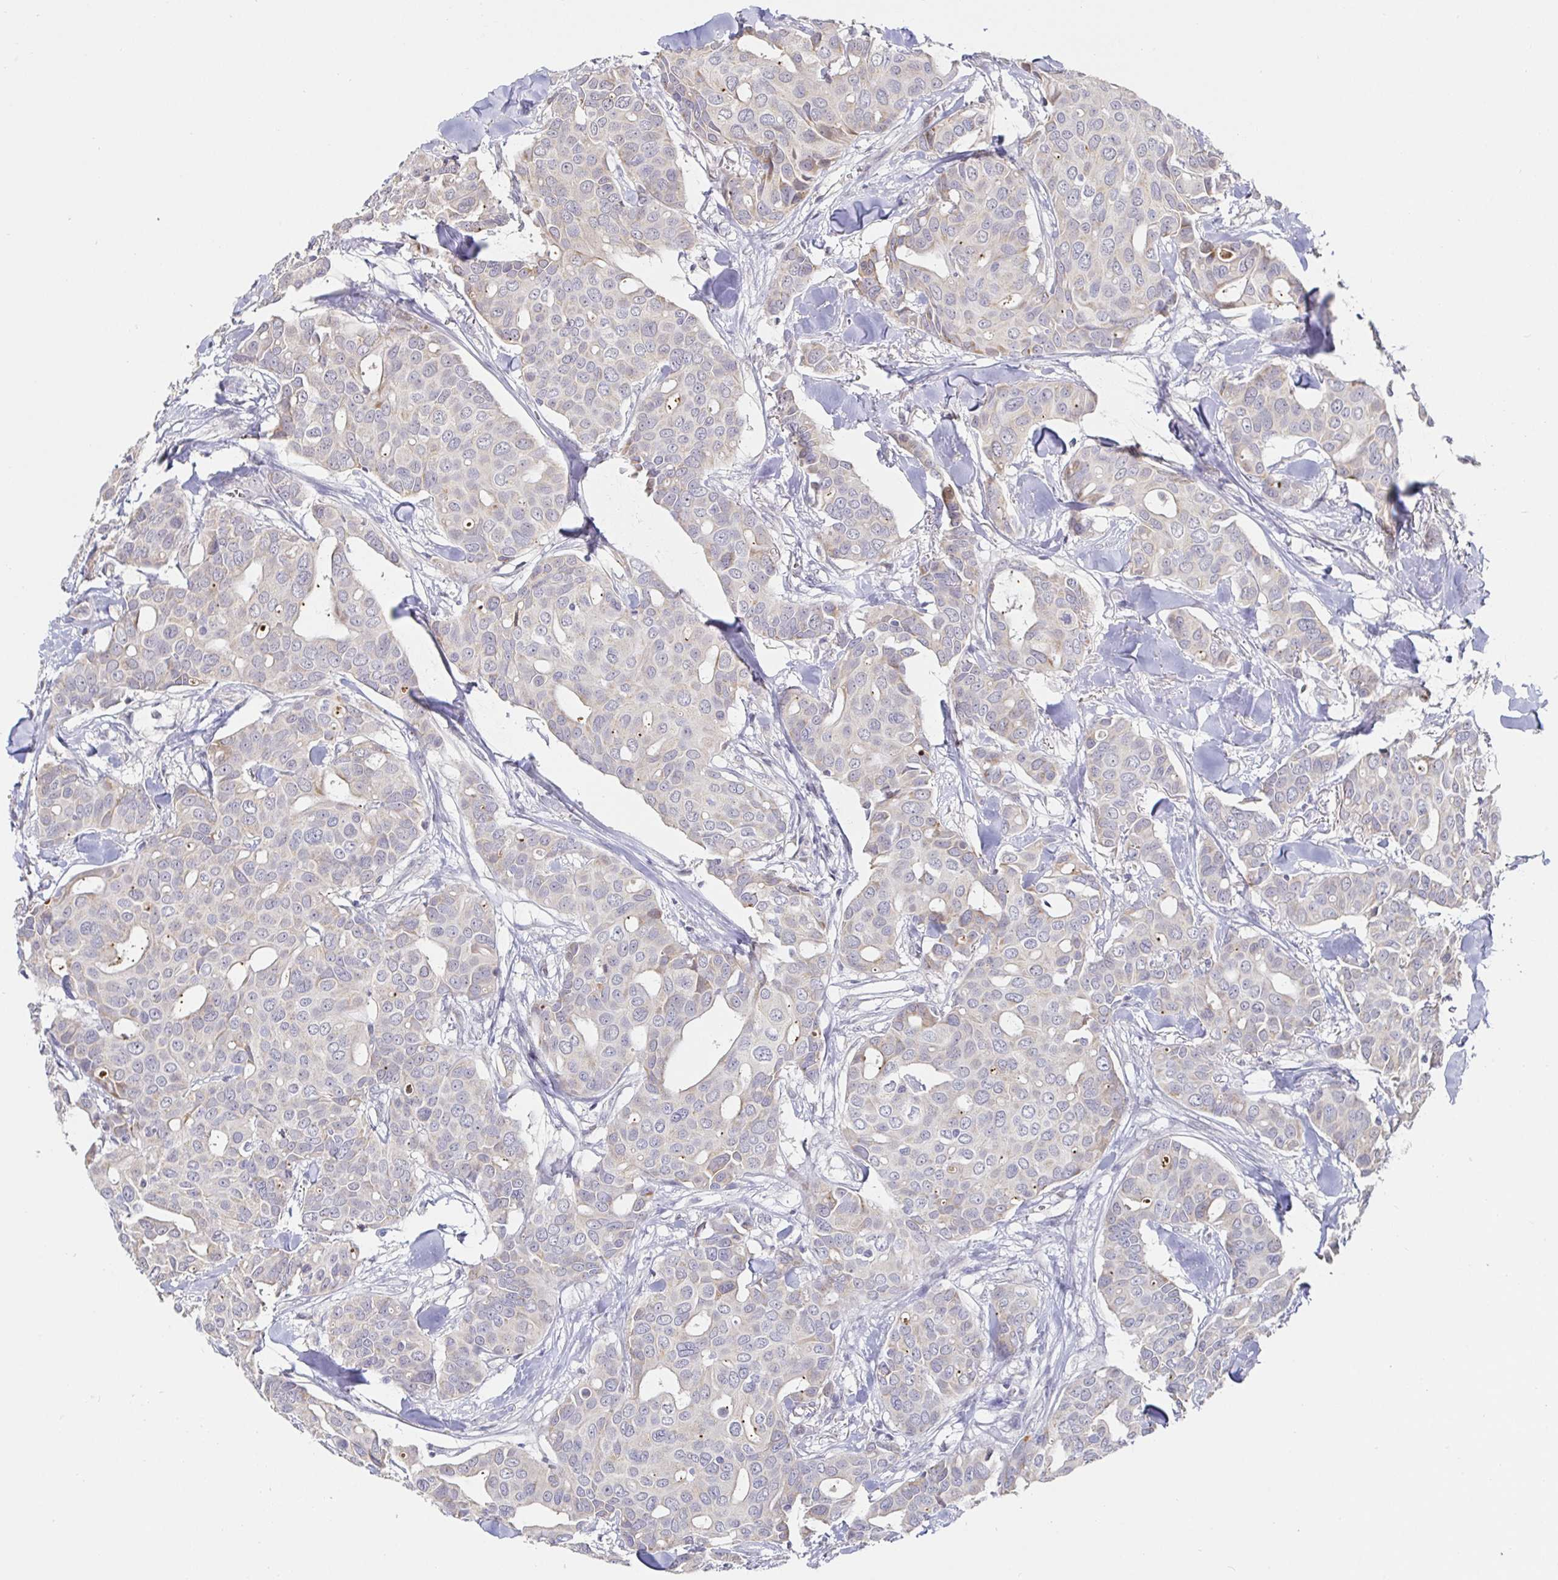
{"staining": {"intensity": "negative", "quantity": "none", "location": "none"}, "tissue": "breast cancer", "cell_type": "Tumor cells", "image_type": "cancer", "snomed": [{"axis": "morphology", "description": "Duct carcinoma"}, {"axis": "topography", "description": "Breast"}], "caption": "Immunohistochemical staining of breast cancer displays no significant staining in tumor cells.", "gene": "CIT", "patient": {"sex": "female", "age": 54}}